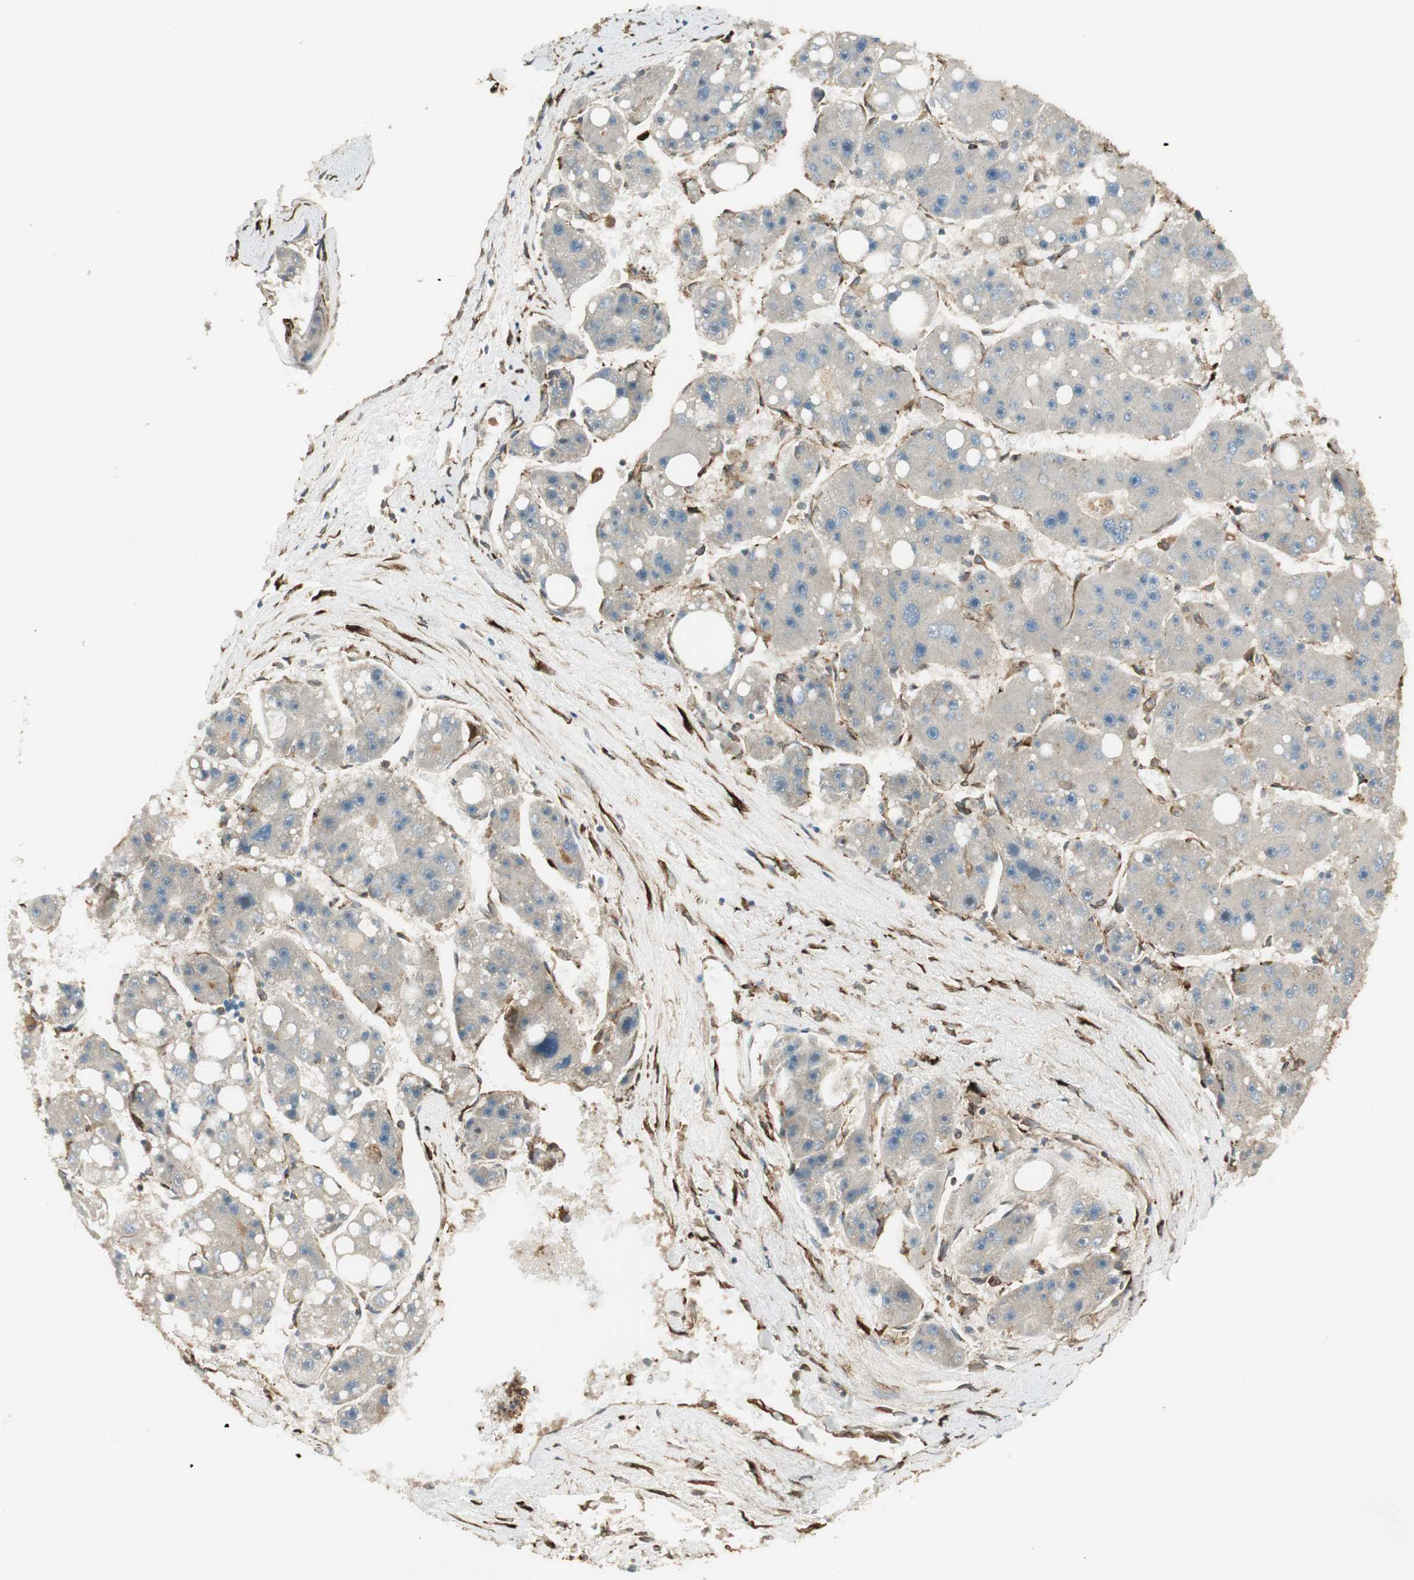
{"staining": {"intensity": "weak", "quantity": "<25%", "location": "cytoplasmic/membranous"}, "tissue": "liver cancer", "cell_type": "Tumor cells", "image_type": "cancer", "snomed": [{"axis": "morphology", "description": "Carcinoma, Hepatocellular, NOS"}, {"axis": "topography", "description": "Liver"}], "caption": "Immunohistochemistry (IHC) micrograph of hepatocellular carcinoma (liver) stained for a protein (brown), which demonstrates no staining in tumor cells.", "gene": "PRKG1", "patient": {"sex": "female", "age": 61}}